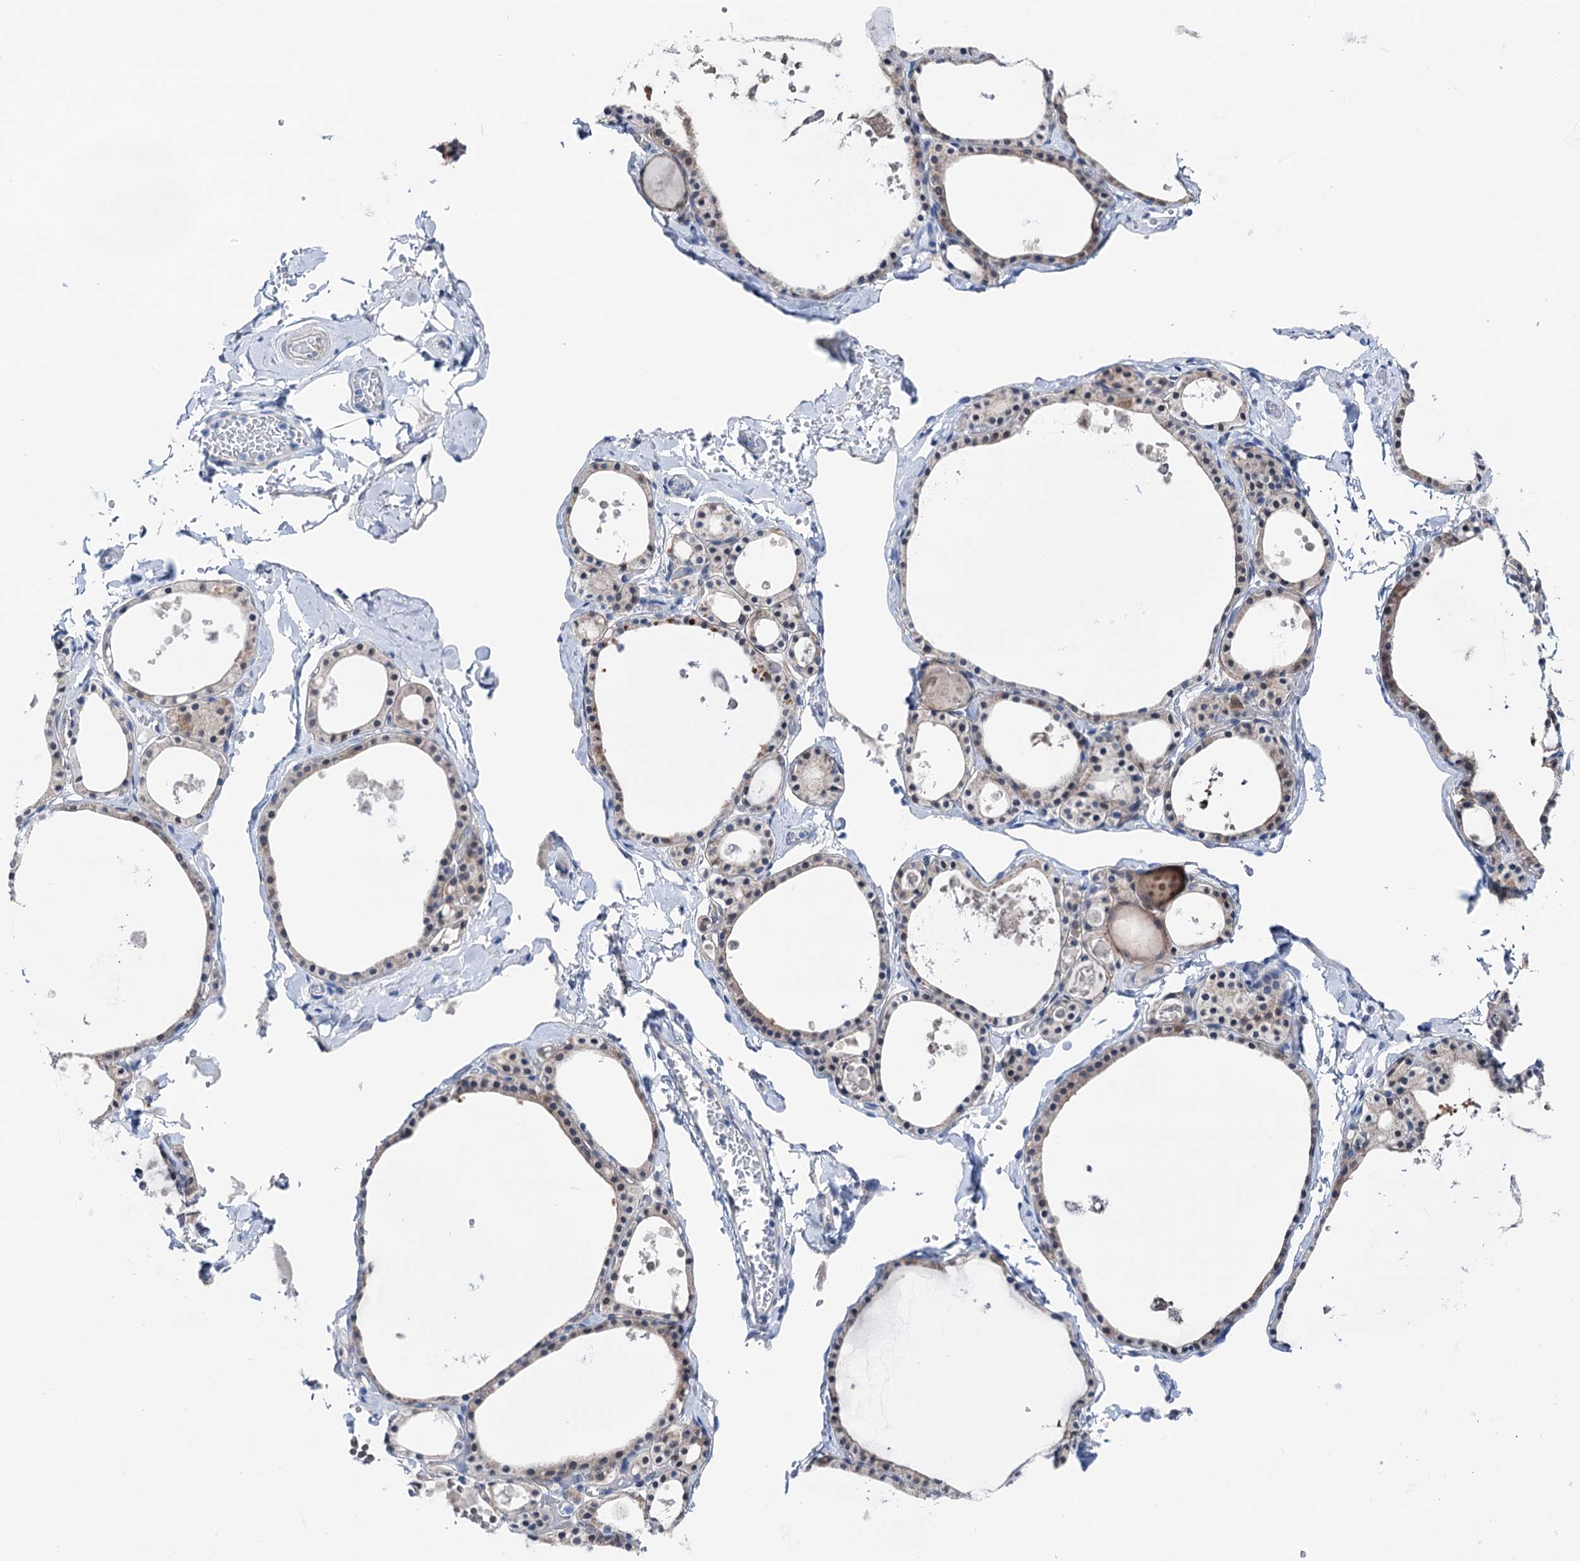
{"staining": {"intensity": "weak", "quantity": "25%-75%", "location": "cytoplasmic/membranous"}, "tissue": "thyroid gland", "cell_type": "Glandular cells", "image_type": "normal", "snomed": [{"axis": "morphology", "description": "Normal tissue, NOS"}, {"axis": "topography", "description": "Thyroid gland"}], "caption": "Brown immunohistochemical staining in benign thyroid gland displays weak cytoplasmic/membranous positivity in approximately 25%-75% of glandular cells. (DAB (3,3'-diaminobenzidine) = brown stain, brightfield microscopy at high magnification).", "gene": "SHROOM1", "patient": {"sex": "male", "age": 56}}